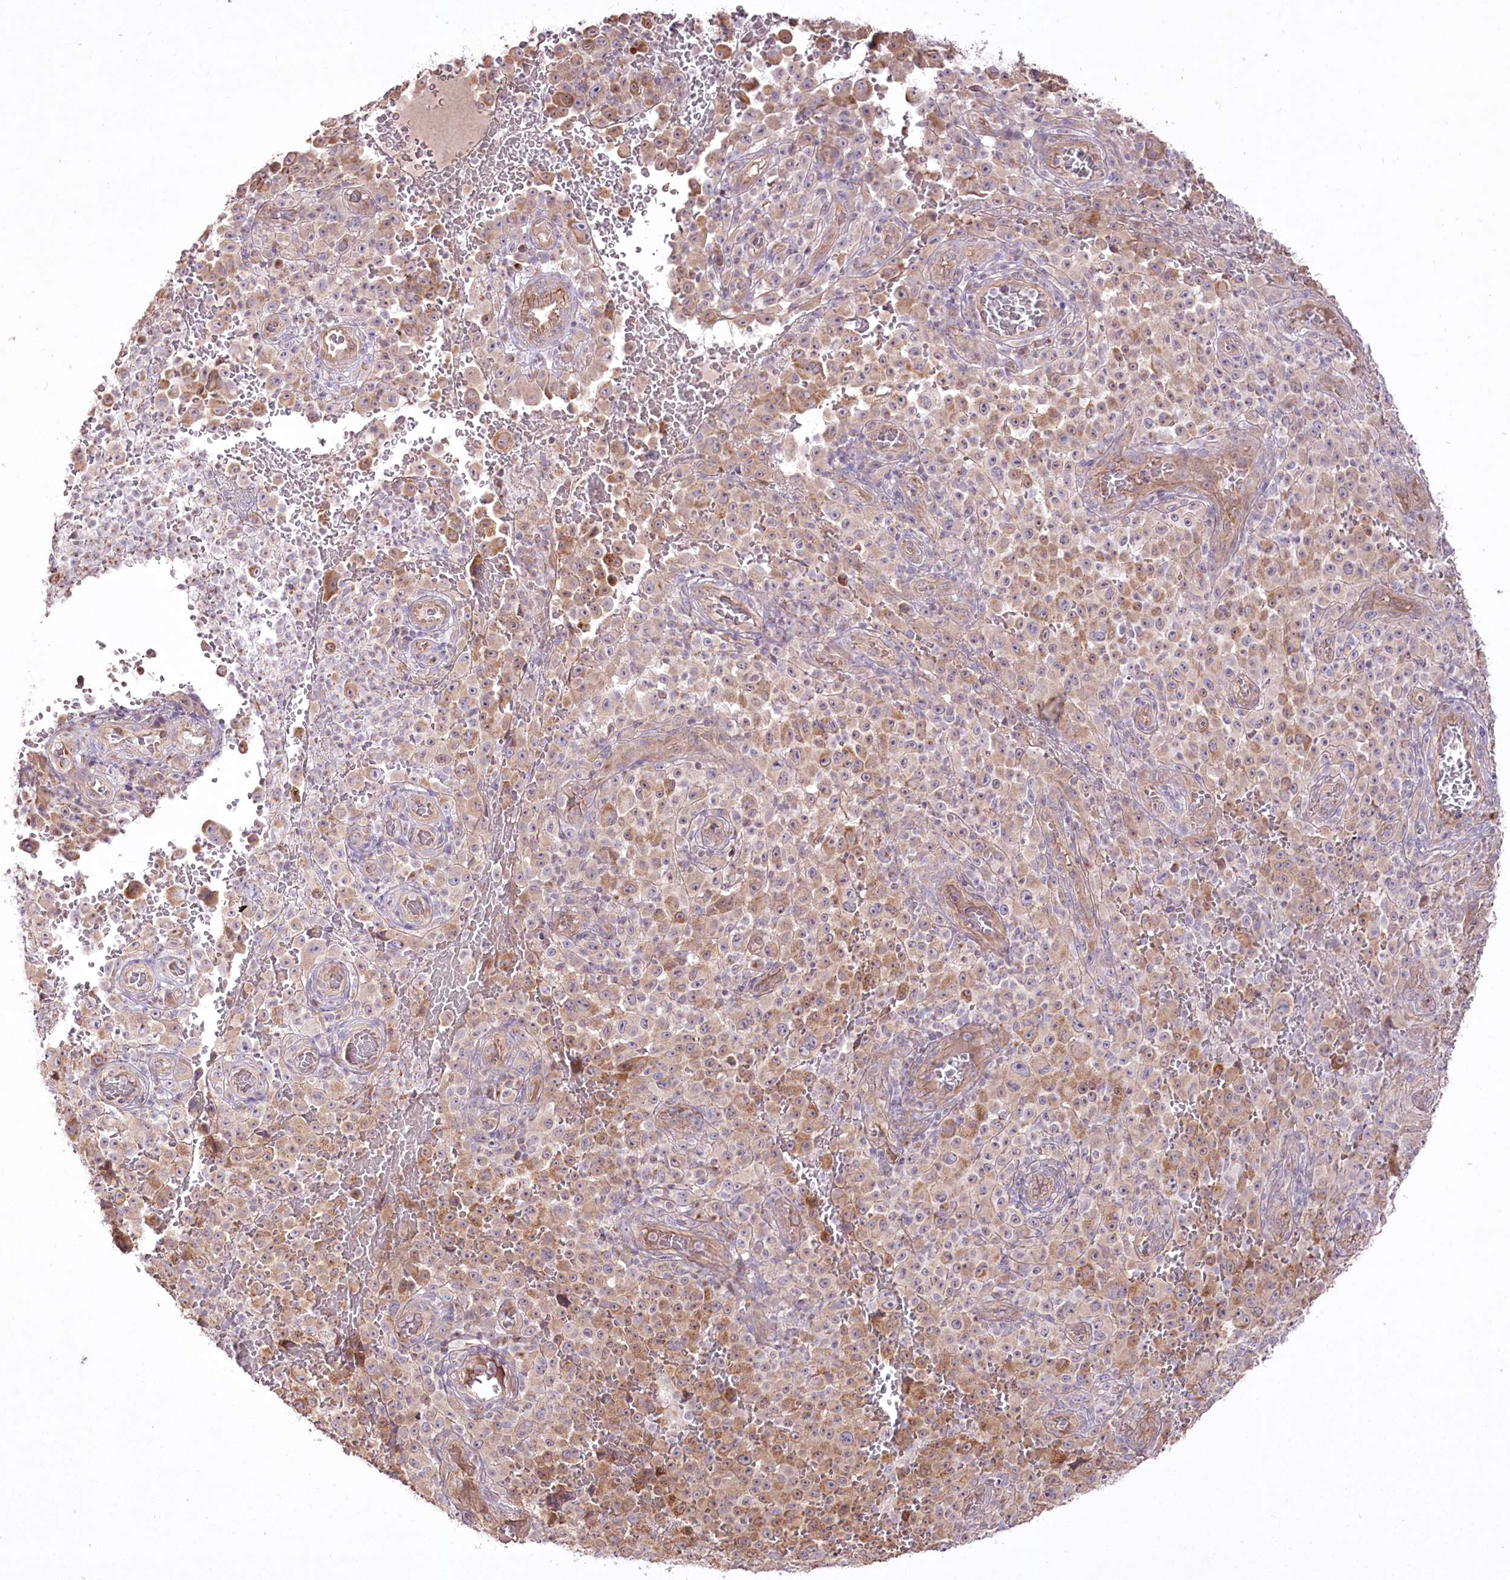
{"staining": {"intensity": "moderate", "quantity": "25%-75%", "location": "cytoplasmic/membranous"}, "tissue": "melanoma", "cell_type": "Tumor cells", "image_type": "cancer", "snomed": [{"axis": "morphology", "description": "Malignant melanoma, NOS"}, {"axis": "topography", "description": "Skin"}], "caption": "Melanoma tissue displays moderate cytoplasmic/membranous expression in approximately 25%-75% of tumor cells, visualized by immunohistochemistry.", "gene": "REXO2", "patient": {"sex": "female", "age": 82}}